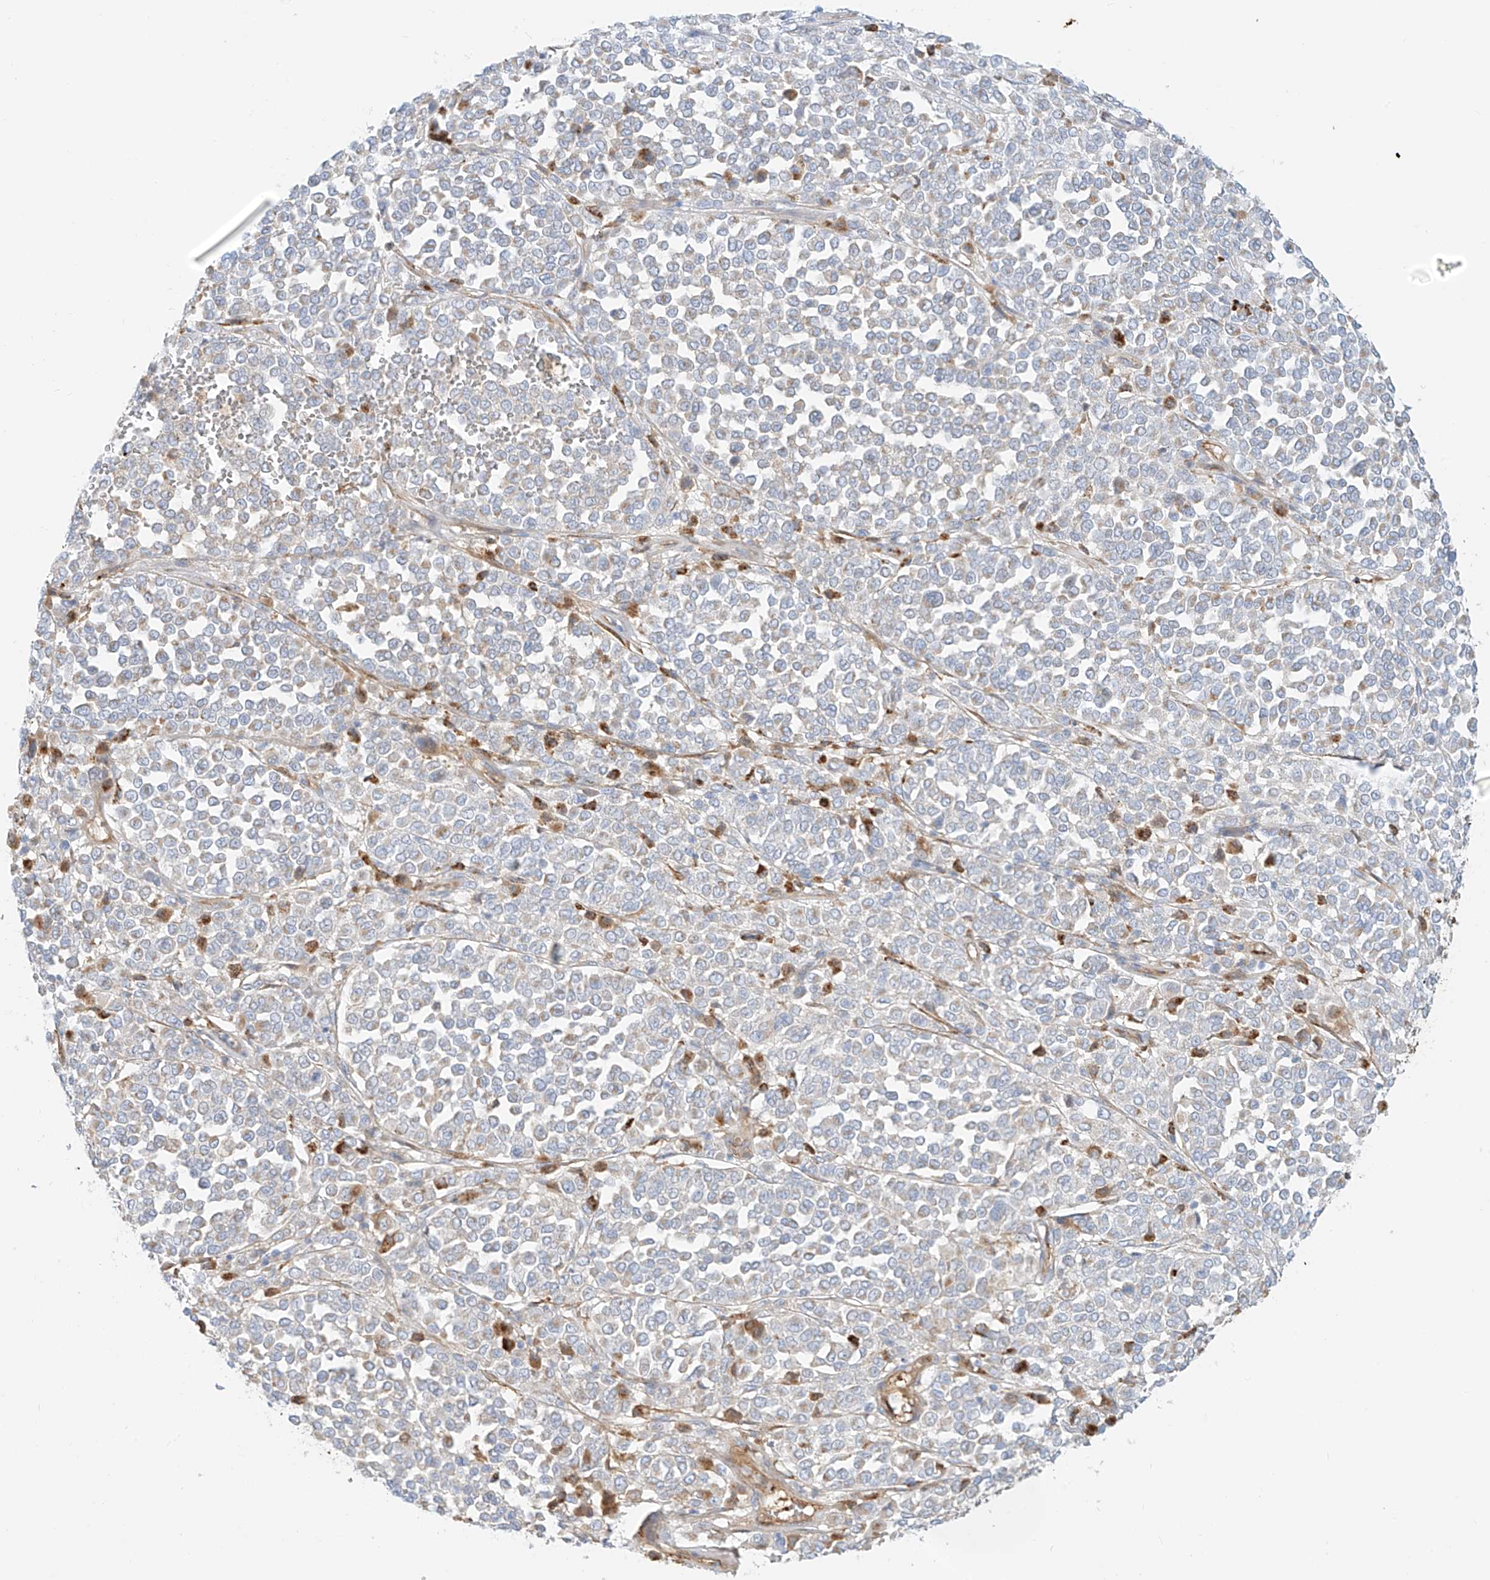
{"staining": {"intensity": "negative", "quantity": "none", "location": "none"}, "tissue": "melanoma", "cell_type": "Tumor cells", "image_type": "cancer", "snomed": [{"axis": "morphology", "description": "Malignant melanoma, Metastatic site"}, {"axis": "topography", "description": "Pancreas"}], "caption": "A histopathology image of malignant melanoma (metastatic site) stained for a protein demonstrates no brown staining in tumor cells.", "gene": "OCSTAMP", "patient": {"sex": "female", "age": 30}}